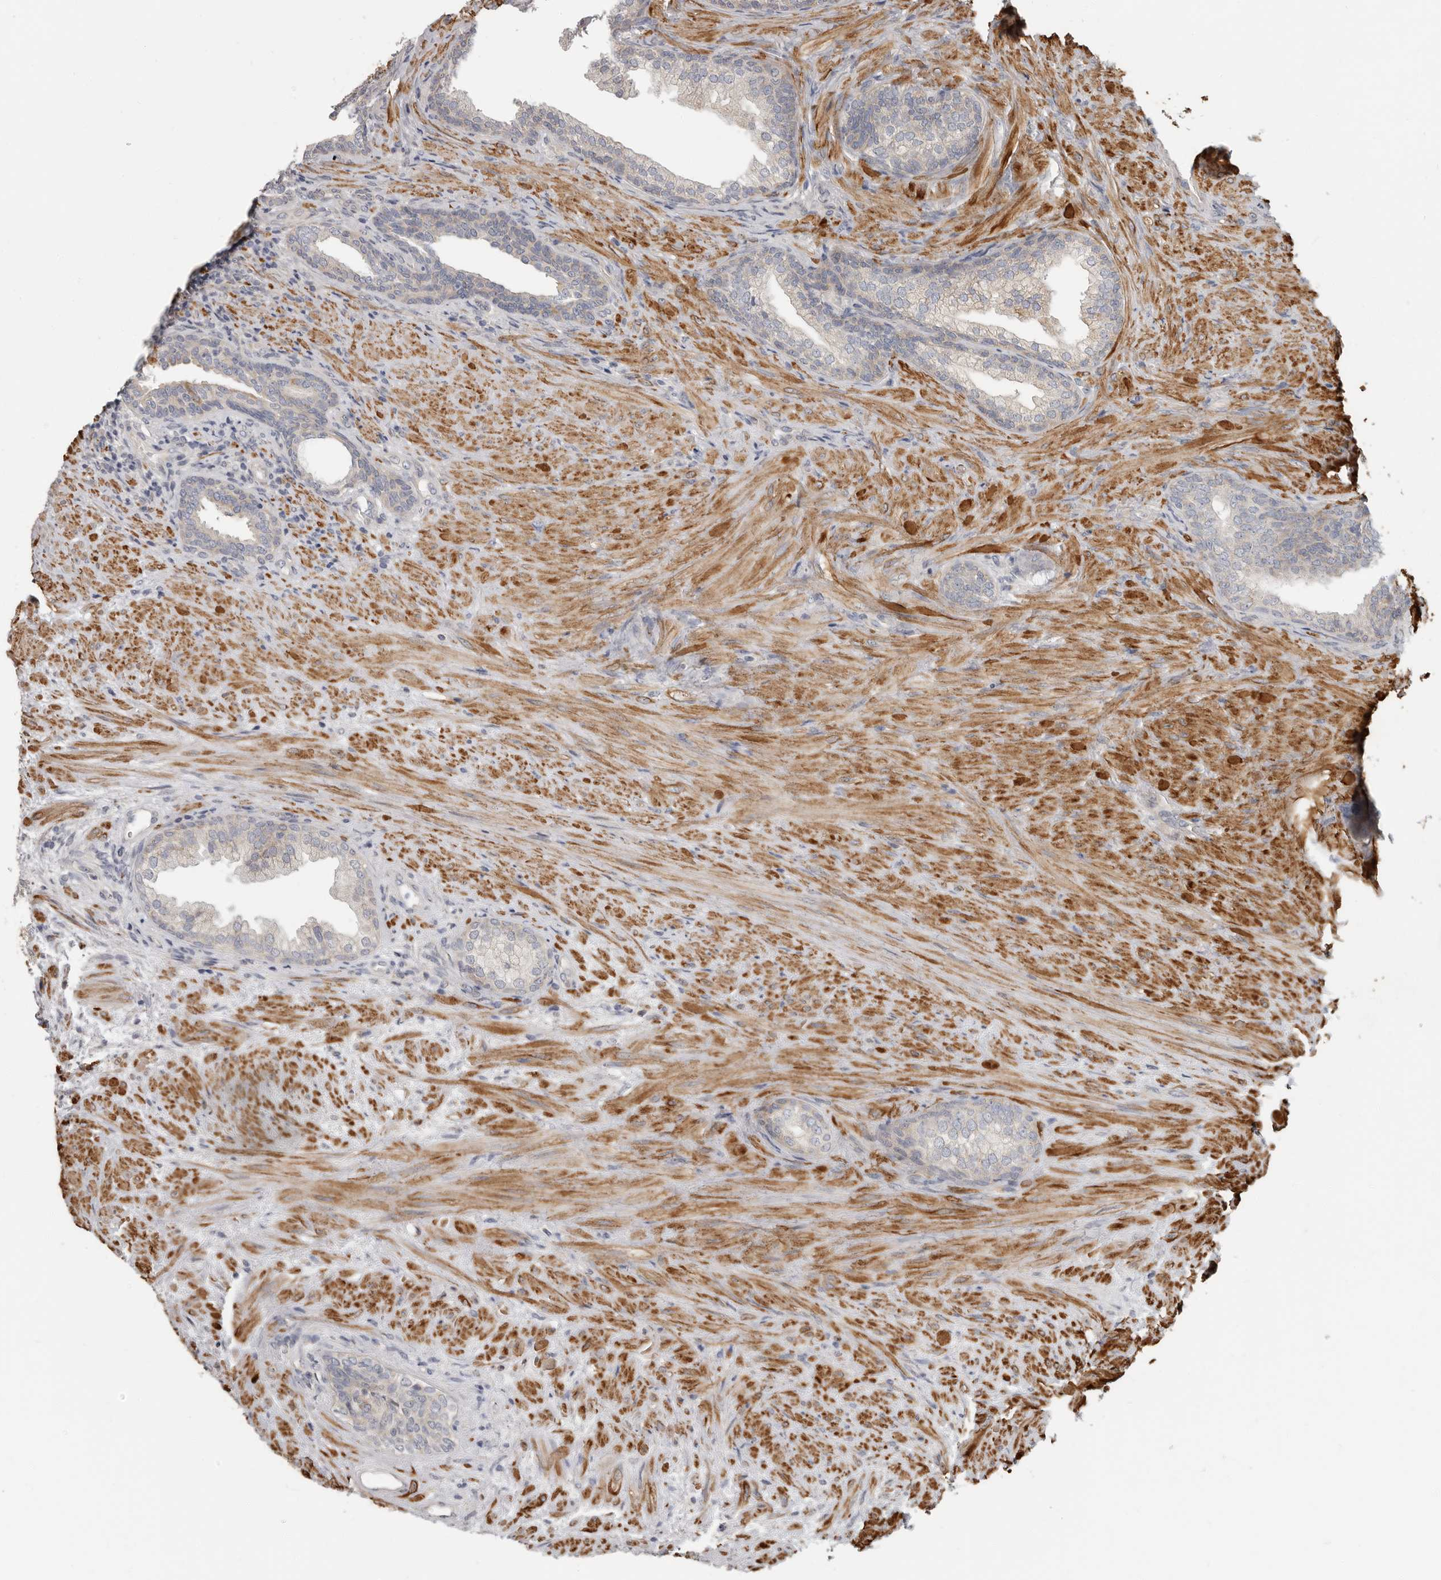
{"staining": {"intensity": "weak", "quantity": "<25%", "location": "cytoplasmic/membranous"}, "tissue": "prostate", "cell_type": "Glandular cells", "image_type": "normal", "snomed": [{"axis": "morphology", "description": "Normal tissue, NOS"}, {"axis": "topography", "description": "Prostate"}], "caption": "Immunohistochemical staining of unremarkable prostate reveals no significant staining in glandular cells. The staining is performed using DAB (3,3'-diaminobenzidine) brown chromogen with nuclei counter-stained in using hematoxylin.", "gene": "UNK", "patient": {"sex": "male", "age": 76}}